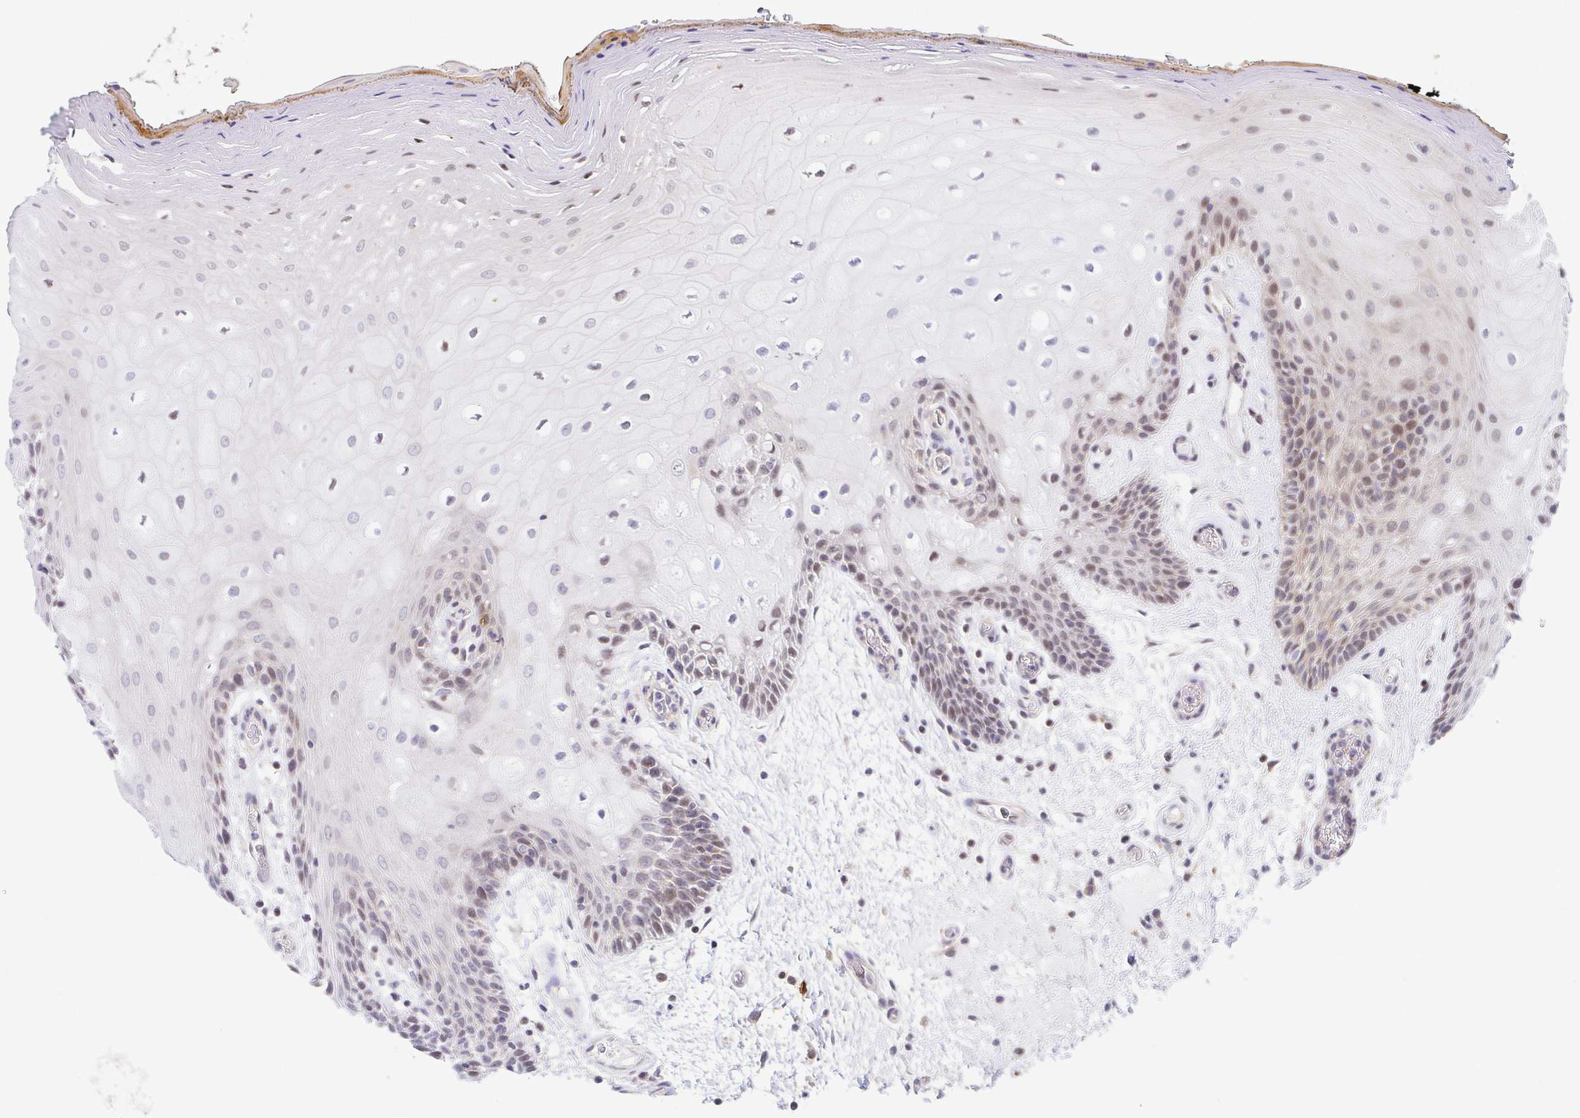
{"staining": {"intensity": "weak", "quantity": "25%-75%", "location": "cytoplasmic/membranous,nuclear"}, "tissue": "oral mucosa", "cell_type": "Squamous epithelial cells", "image_type": "normal", "snomed": [{"axis": "morphology", "description": "Normal tissue, NOS"}, {"axis": "morphology", "description": "Squamous cell carcinoma, NOS"}, {"axis": "topography", "description": "Oral tissue"}, {"axis": "topography", "description": "Head-Neck"}], "caption": "Immunohistochemistry staining of unremarkable oral mucosa, which reveals low levels of weak cytoplasmic/membranous,nuclear expression in approximately 25%-75% of squamous epithelial cells indicating weak cytoplasmic/membranous,nuclear protein staining. The staining was performed using DAB (3,3'-diaminobenzidine) (brown) for protein detection and nuclei were counterstained in hematoxylin (blue).", "gene": "PREPL", "patient": {"sex": "male", "age": 52}}